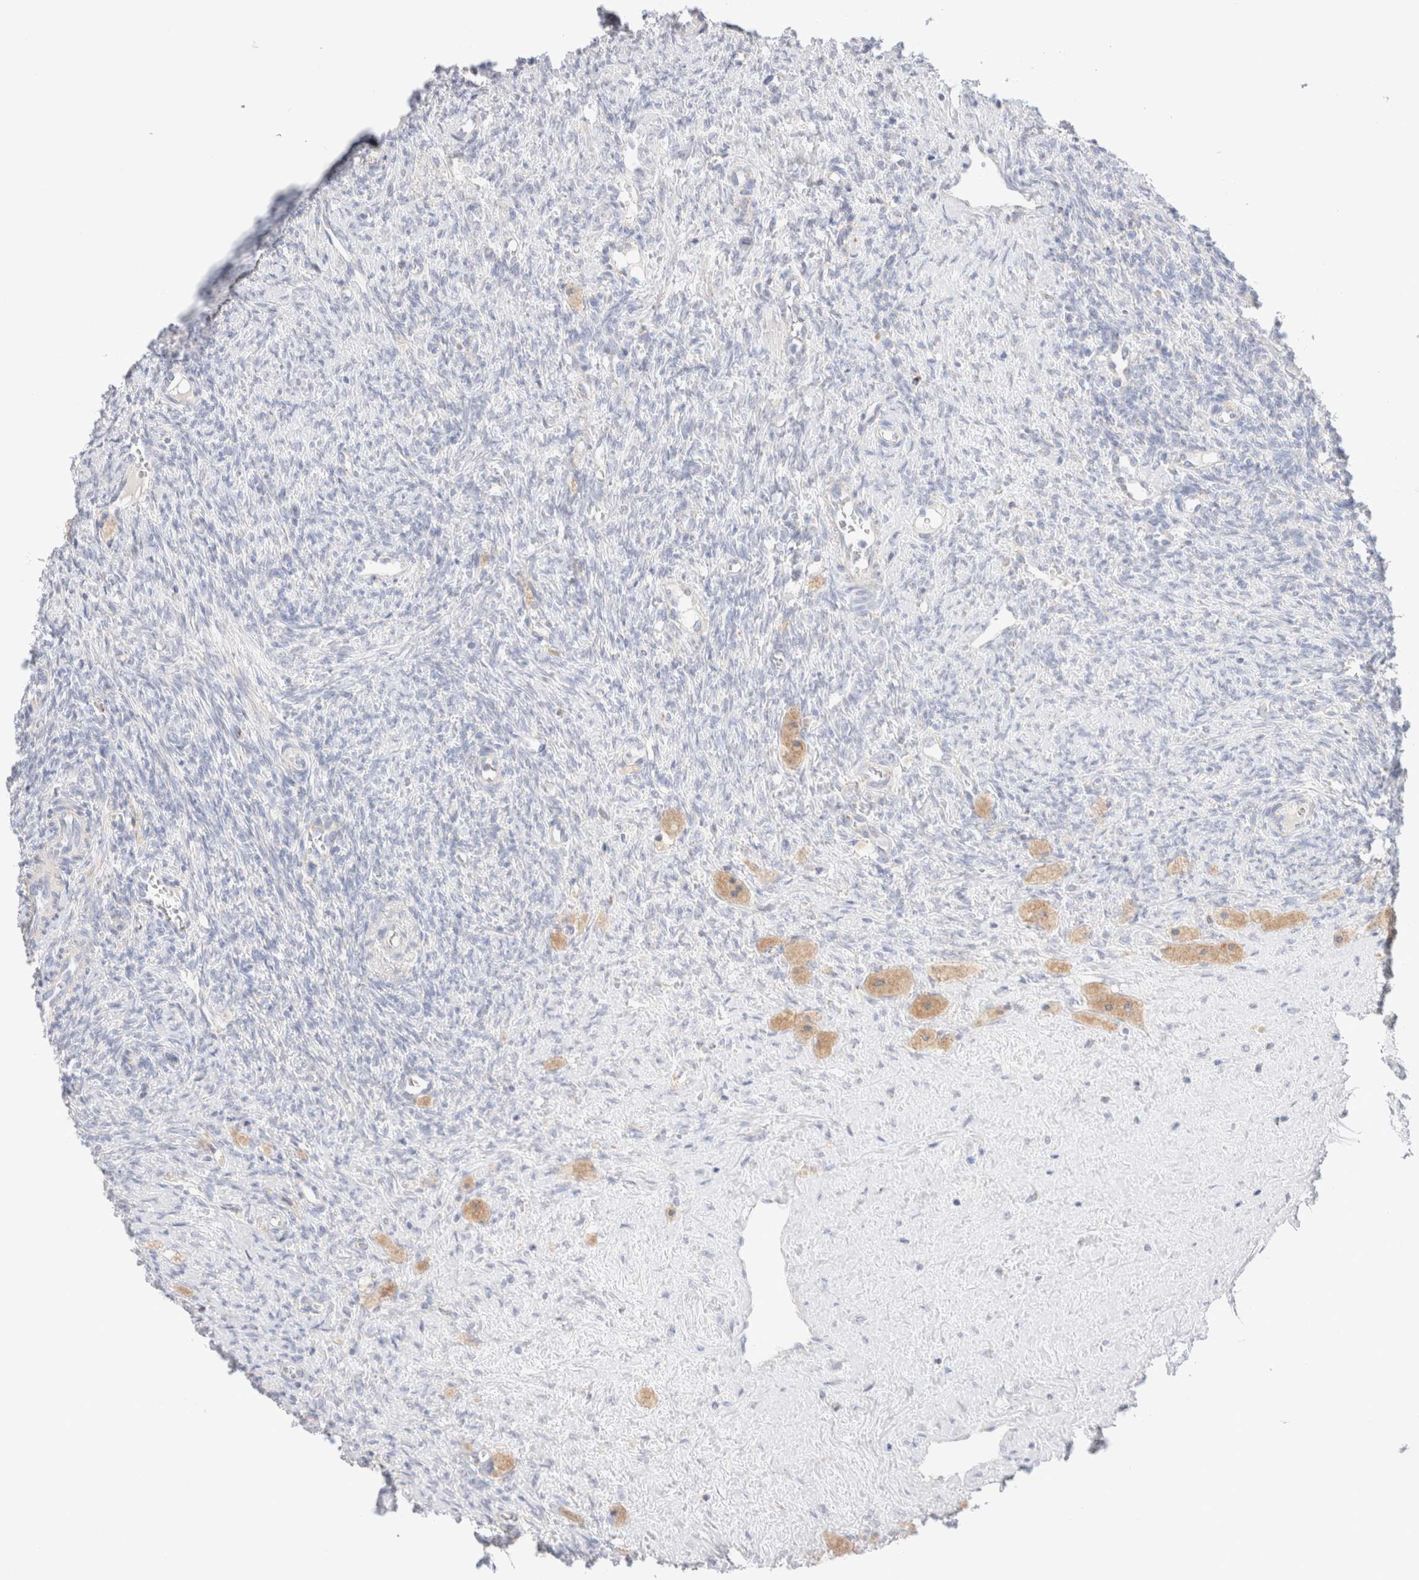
{"staining": {"intensity": "weak", "quantity": "25%-75%", "location": "cytoplasmic/membranous"}, "tissue": "ovary", "cell_type": "Follicle cells", "image_type": "normal", "snomed": [{"axis": "morphology", "description": "Normal tissue, NOS"}, {"axis": "topography", "description": "Ovary"}], "caption": "Weak cytoplasmic/membranous positivity for a protein is present in approximately 25%-75% of follicle cells of unremarkable ovary using immunohistochemistry (IHC).", "gene": "ATP6V1C1", "patient": {"sex": "female", "age": 41}}